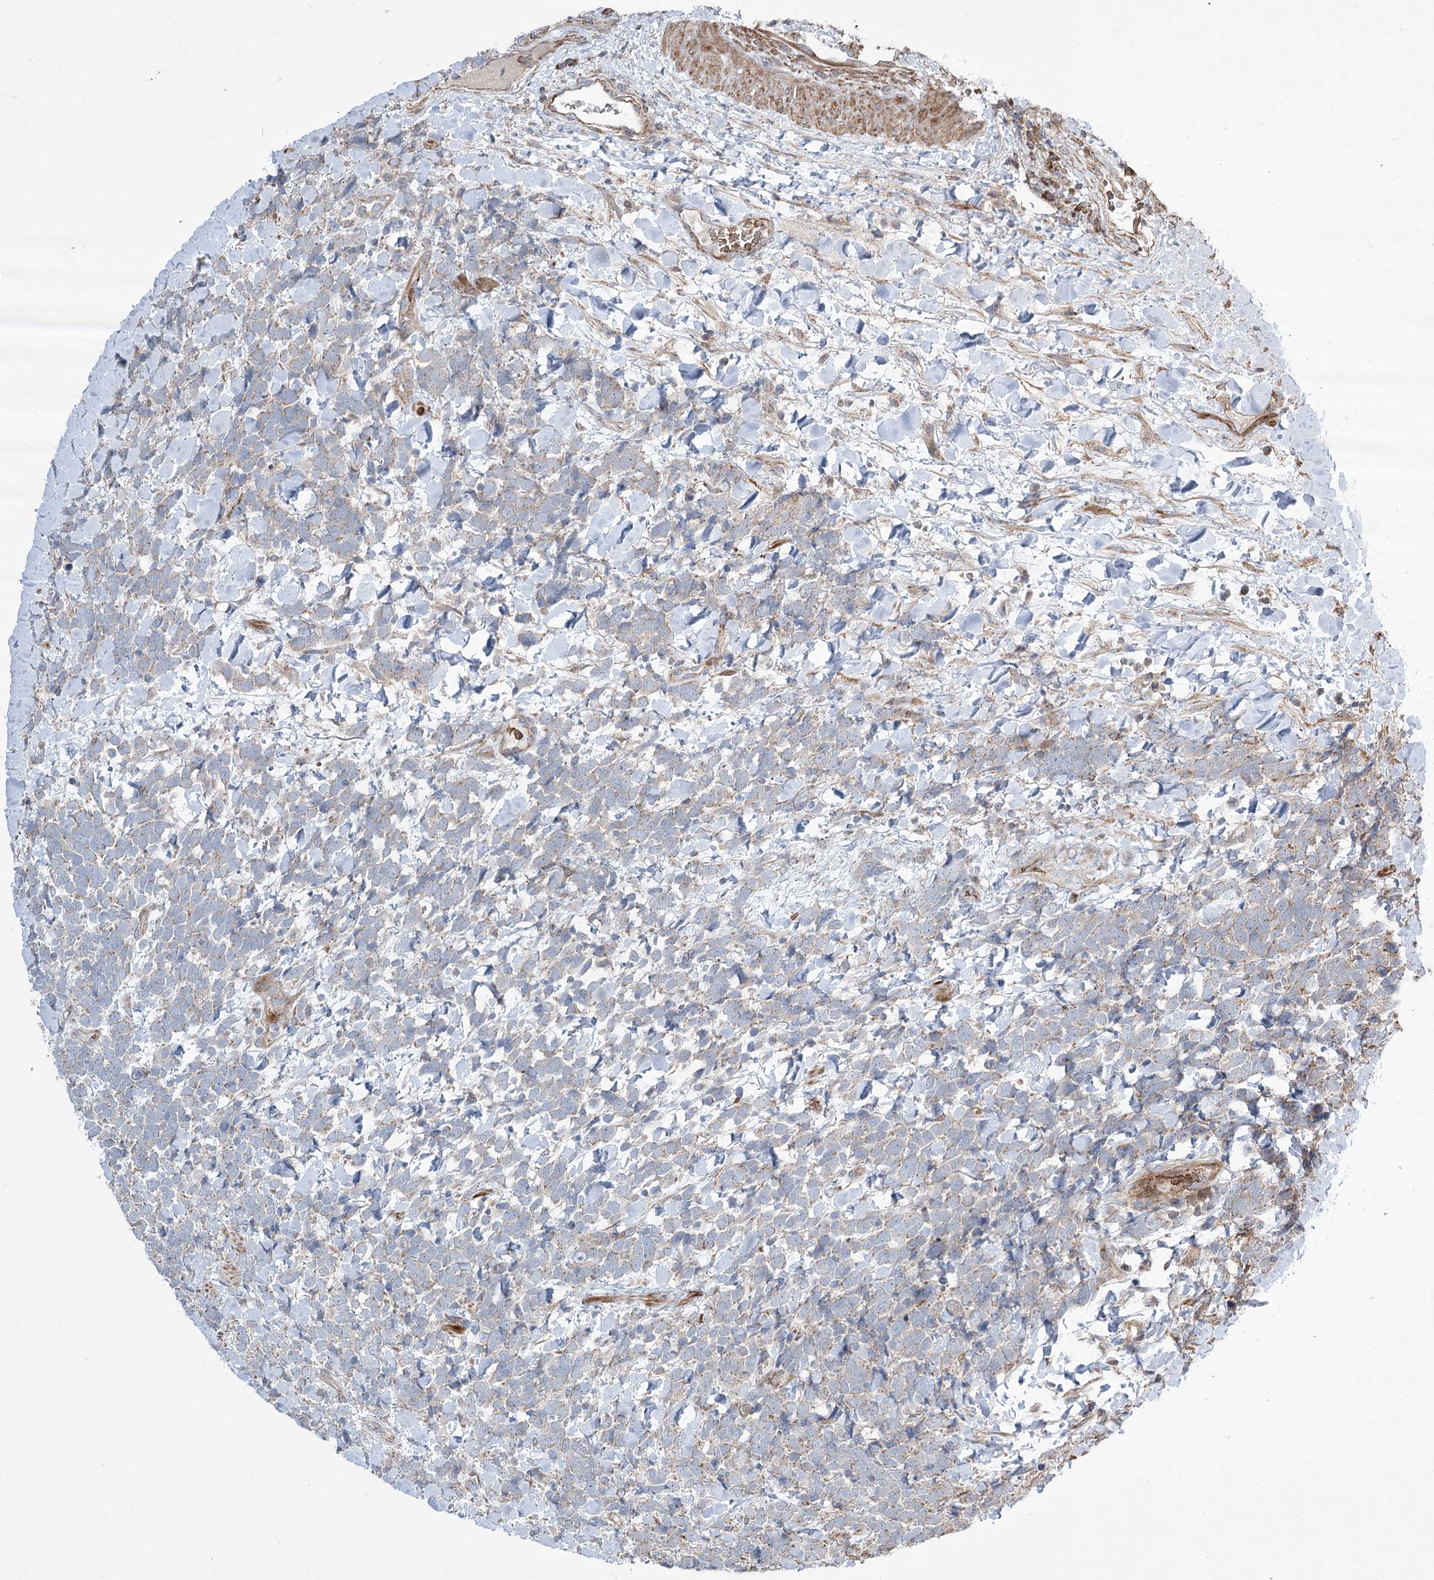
{"staining": {"intensity": "weak", "quantity": "<25%", "location": "cytoplasmic/membranous"}, "tissue": "urothelial cancer", "cell_type": "Tumor cells", "image_type": "cancer", "snomed": [{"axis": "morphology", "description": "Urothelial carcinoma, High grade"}, {"axis": "topography", "description": "Urinary bladder"}], "caption": "IHC of high-grade urothelial carcinoma shows no expression in tumor cells.", "gene": "SERINC5", "patient": {"sex": "female", "age": 82}}